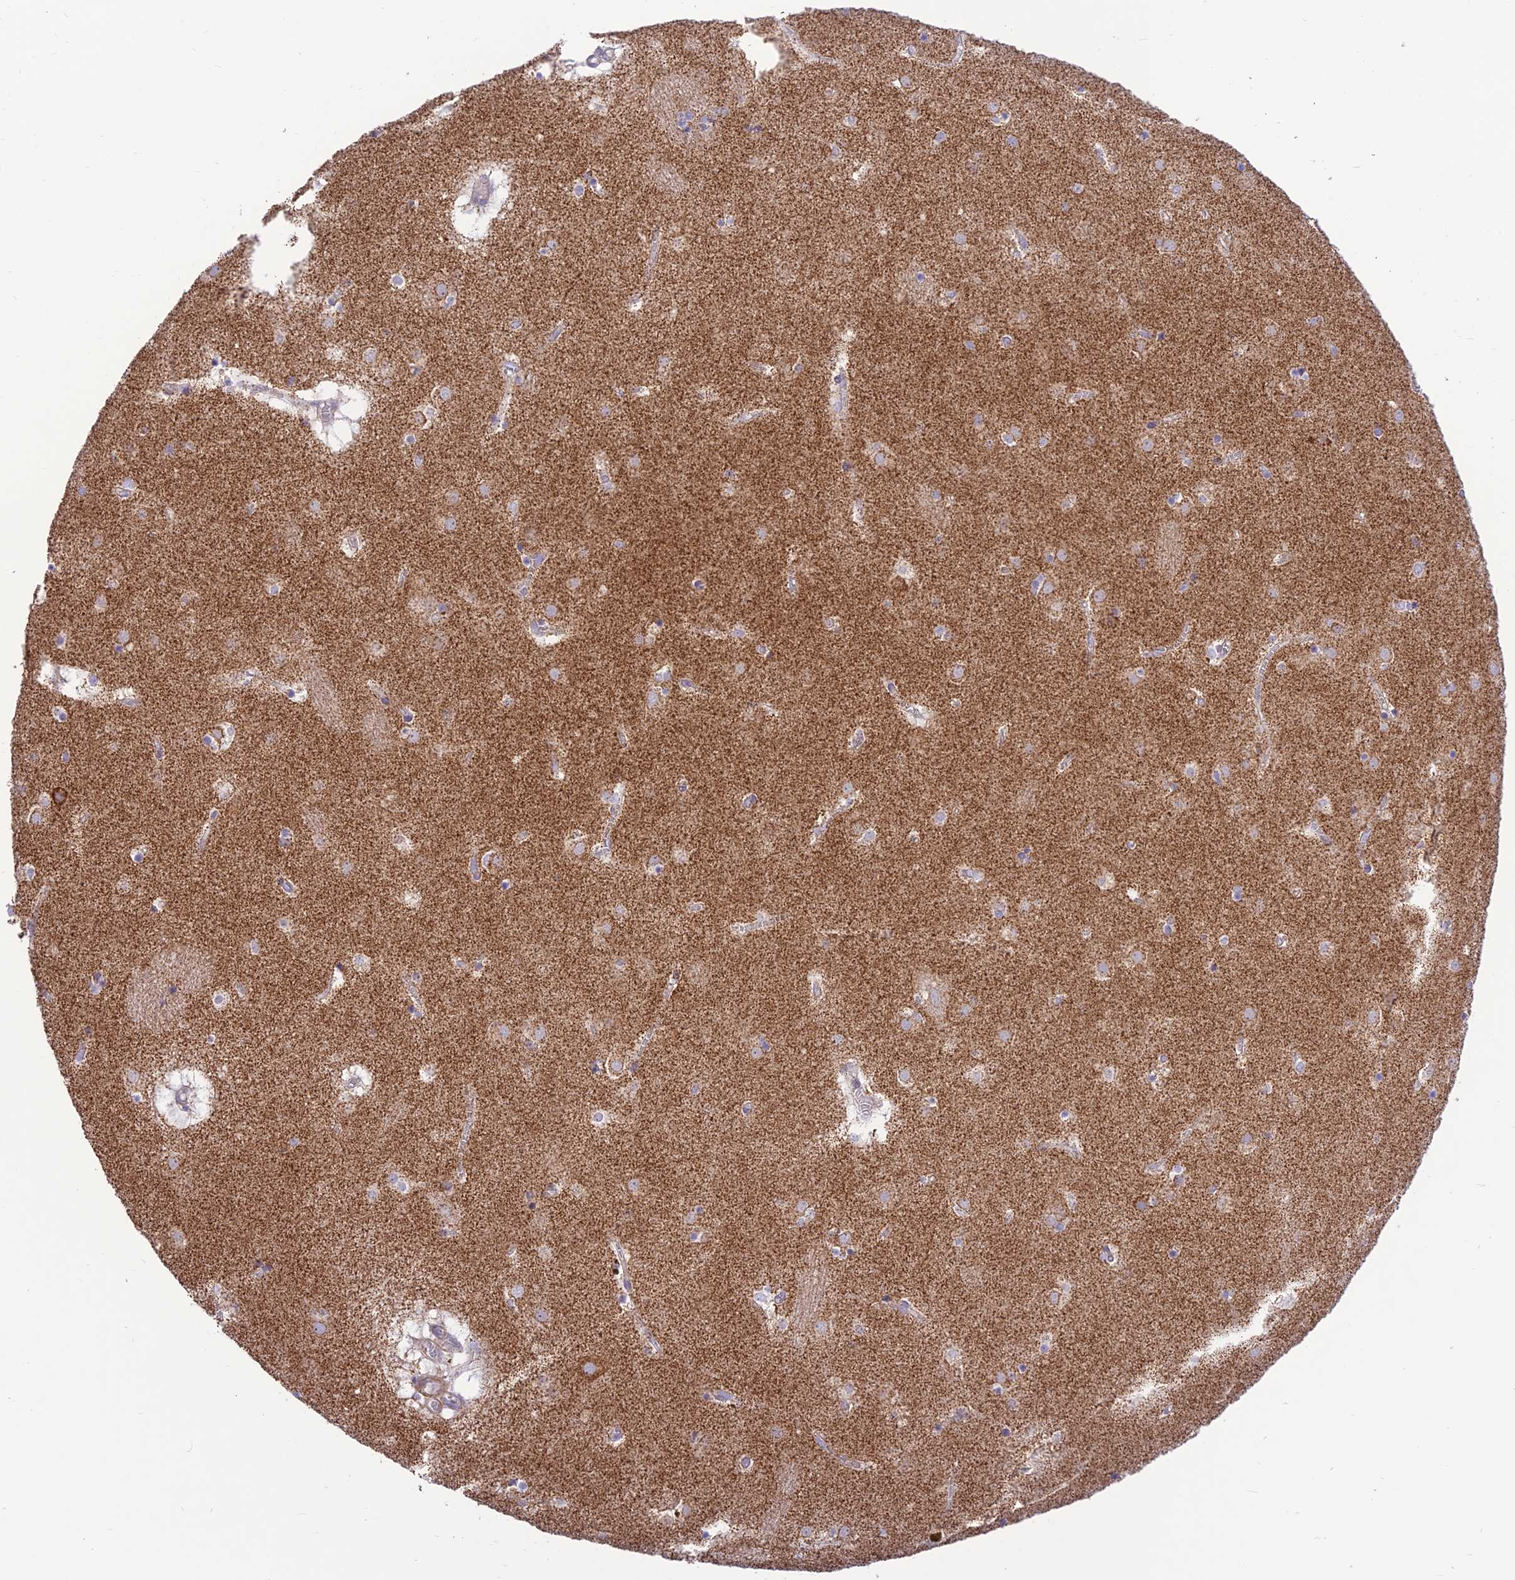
{"staining": {"intensity": "negative", "quantity": "none", "location": "none"}, "tissue": "caudate", "cell_type": "Glial cells", "image_type": "normal", "snomed": [{"axis": "morphology", "description": "Normal tissue, NOS"}, {"axis": "topography", "description": "Lateral ventricle wall"}], "caption": "IHC micrograph of unremarkable caudate: caudate stained with DAB demonstrates no significant protein positivity in glial cells. The staining was performed using DAB to visualize the protein expression in brown, while the nuclei were stained in blue with hematoxylin (Magnification: 20x).", "gene": "FAM186B", "patient": {"sex": "male", "age": 70}}